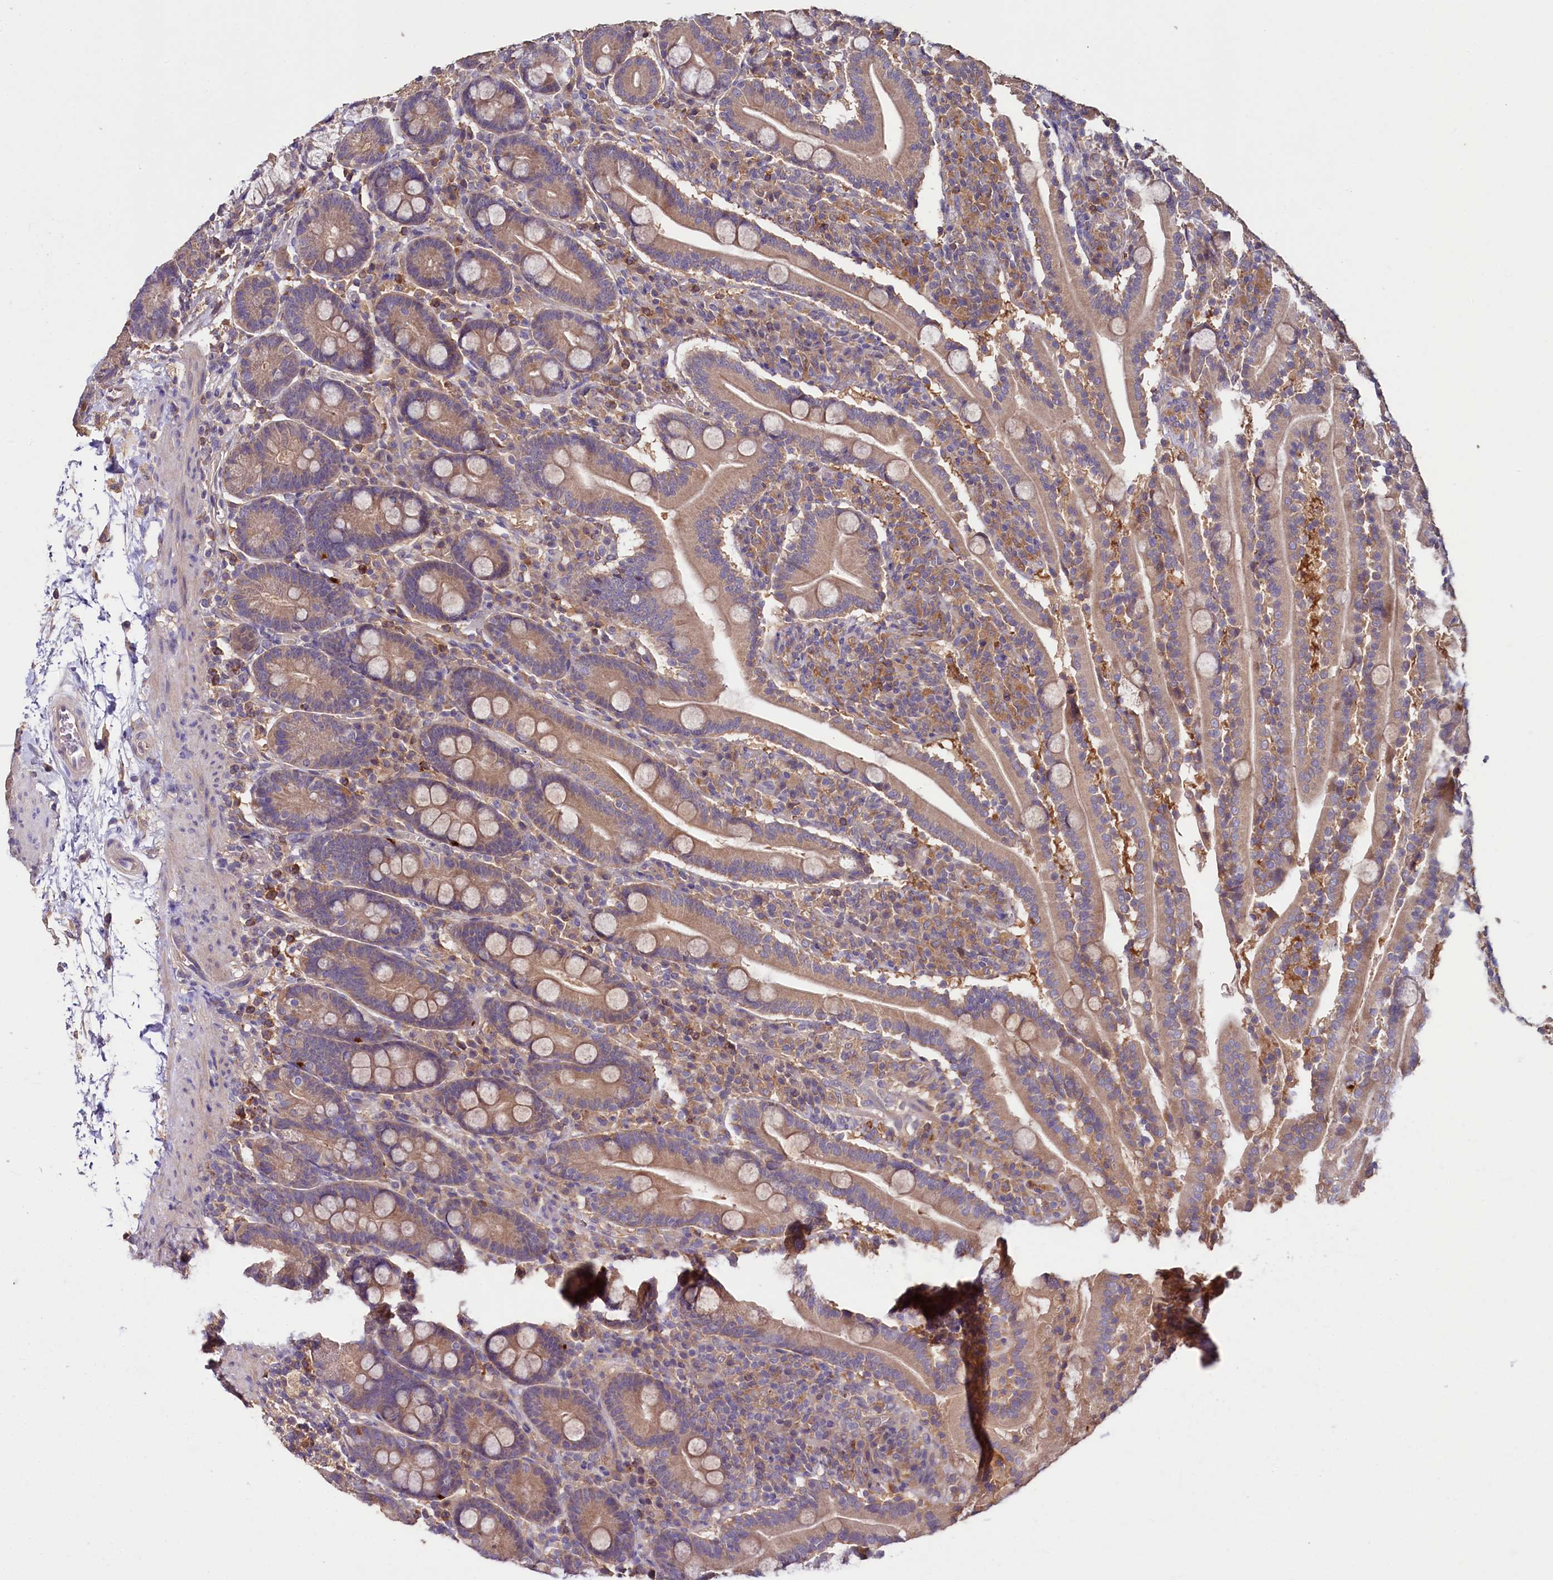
{"staining": {"intensity": "moderate", "quantity": ">75%", "location": "cytoplasmic/membranous"}, "tissue": "duodenum", "cell_type": "Glandular cells", "image_type": "normal", "snomed": [{"axis": "morphology", "description": "Normal tissue, NOS"}, {"axis": "topography", "description": "Duodenum"}], "caption": "High-power microscopy captured an IHC image of normal duodenum, revealing moderate cytoplasmic/membranous positivity in approximately >75% of glandular cells. (DAB = brown stain, brightfield microscopy at high magnification).", "gene": "ETFBKMT", "patient": {"sex": "male", "age": 35}}